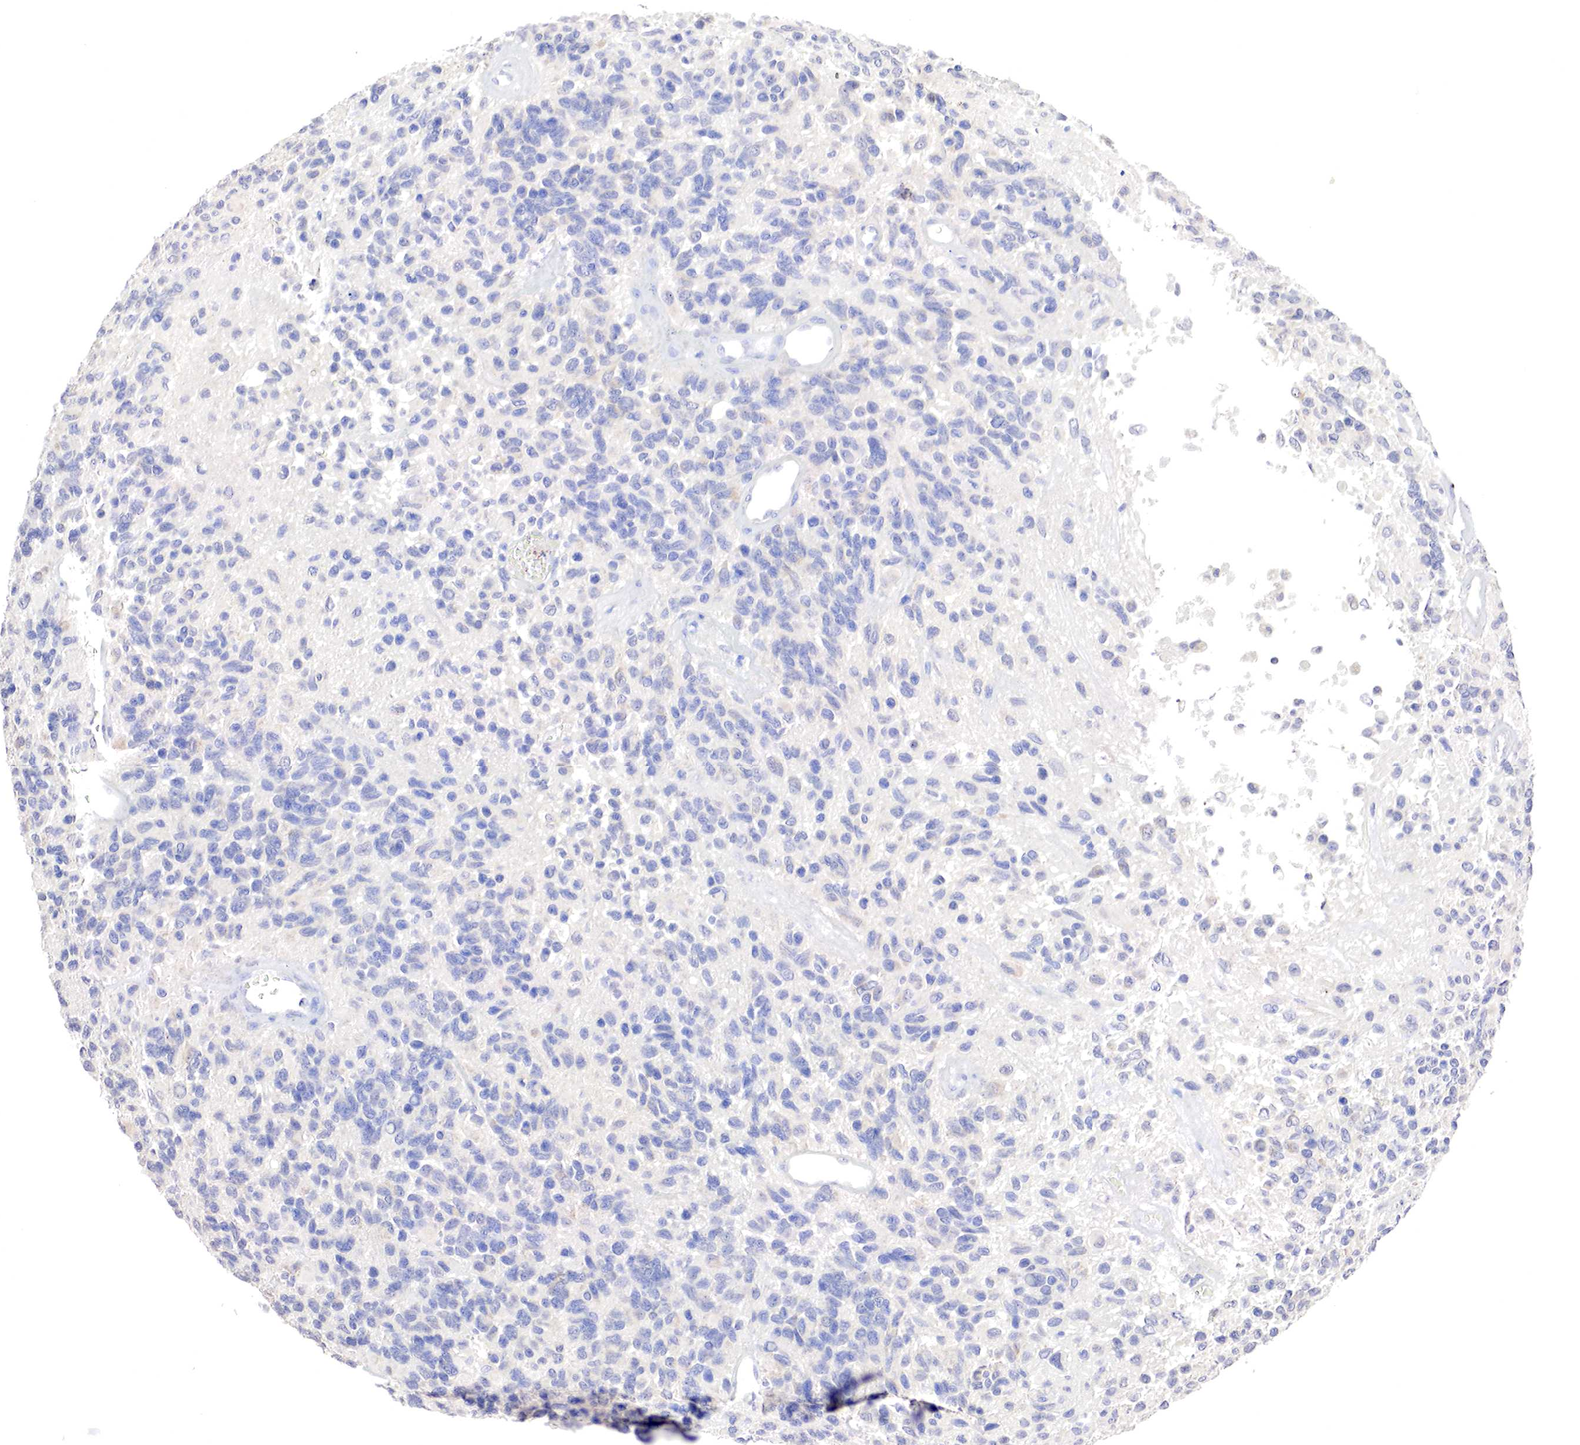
{"staining": {"intensity": "negative", "quantity": "none", "location": "none"}, "tissue": "glioma", "cell_type": "Tumor cells", "image_type": "cancer", "snomed": [{"axis": "morphology", "description": "Glioma, malignant, High grade"}, {"axis": "topography", "description": "Brain"}], "caption": "High power microscopy micrograph of an immunohistochemistry photomicrograph of glioma, revealing no significant staining in tumor cells. The staining is performed using DAB brown chromogen with nuclei counter-stained in using hematoxylin.", "gene": "GATA1", "patient": {"sex": "male", "age": 77}}